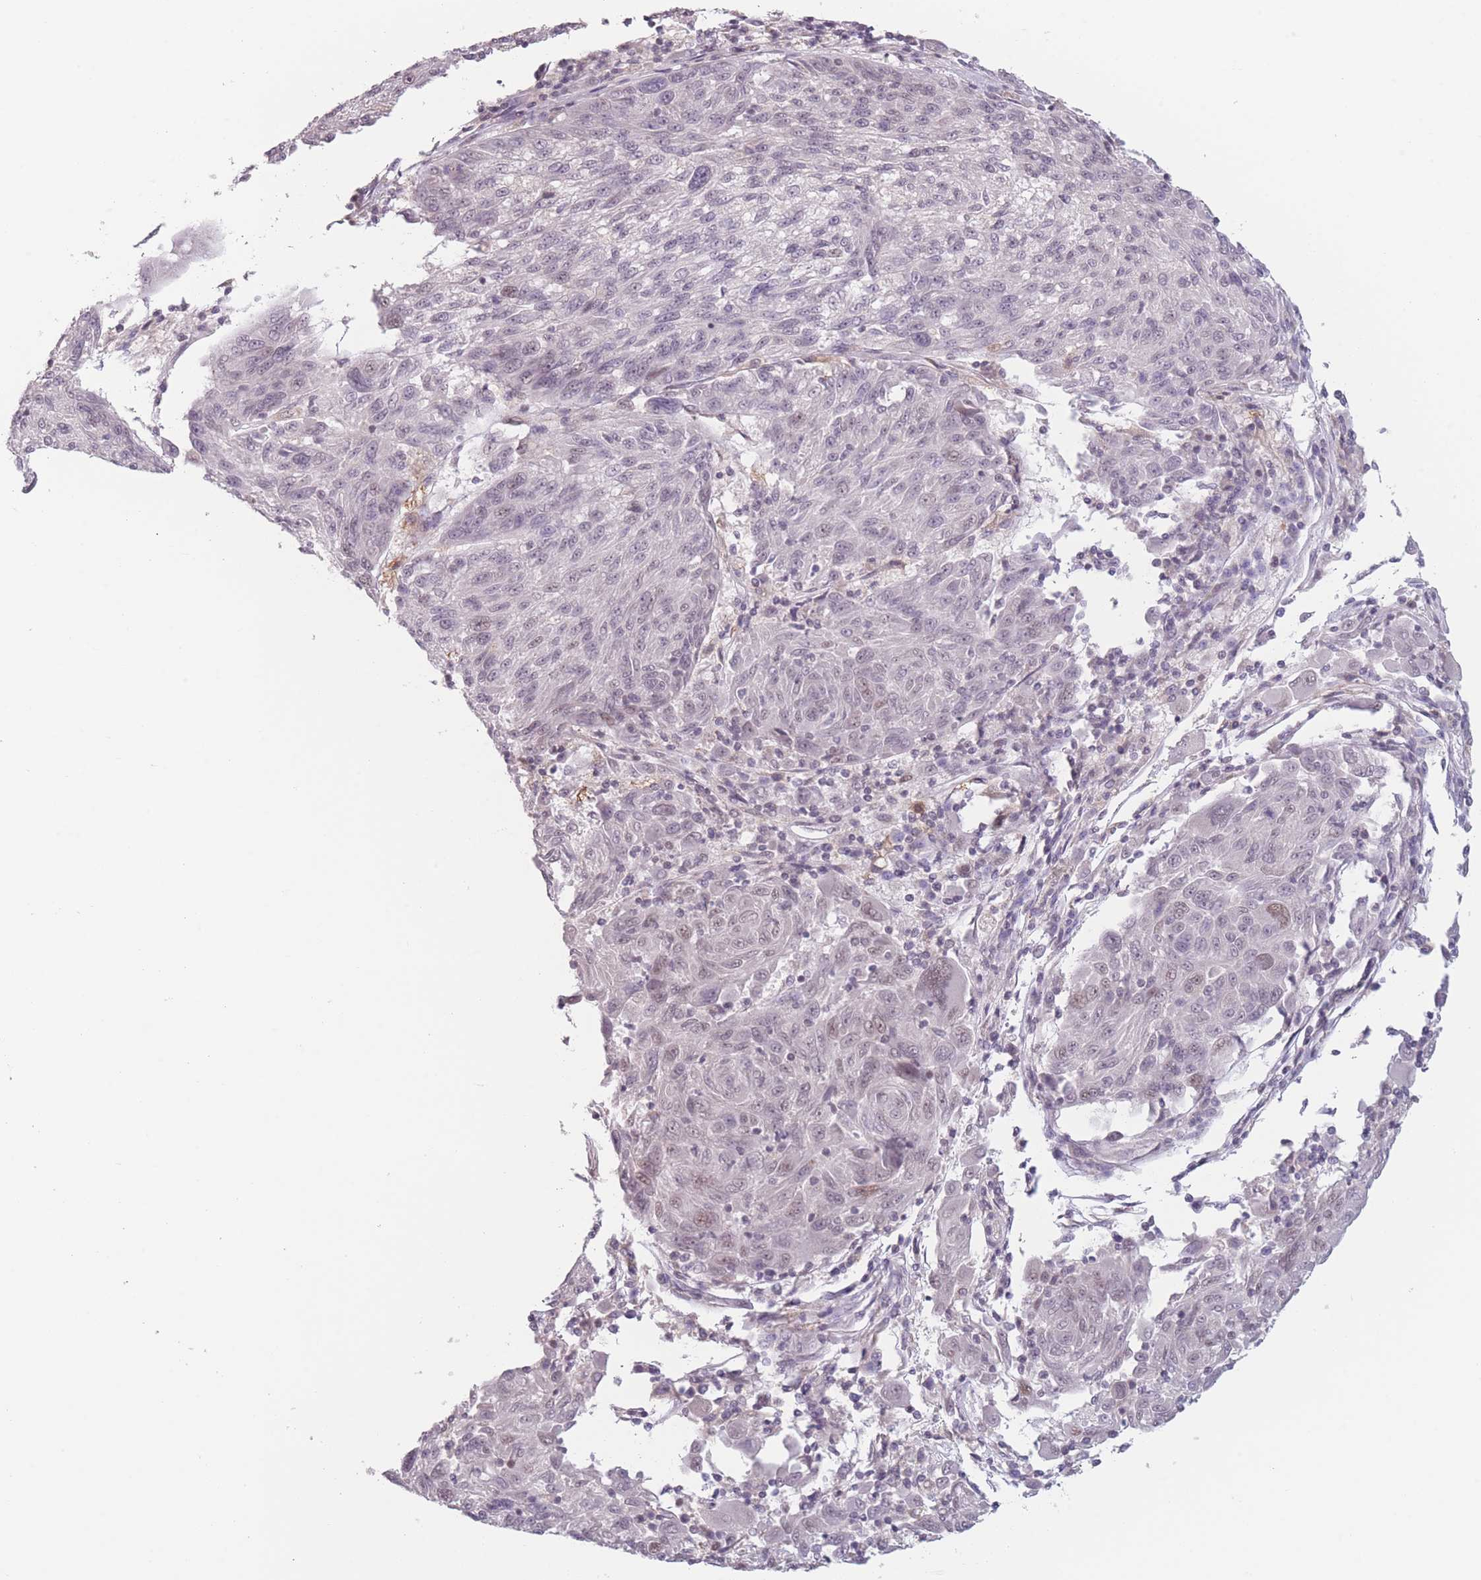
{"staining": {"intensity": "weak", "quantity": "<25%", "location": "nuclear"}, "tissue": "melanoma", "cell_type": "Tumor cells", "image_type": "cancer", "snomed": [{"axis": "morphology", "description": "Malignant melanoma, NOS"}, {"axis": "topography", "description": "Skin"}], "caption": "This is an IHC photomicrograph of human melanoma. There is no positivity in tumor cells.", "gene": "OR10C1", "patient": {"sex": "male", "age": 53}}